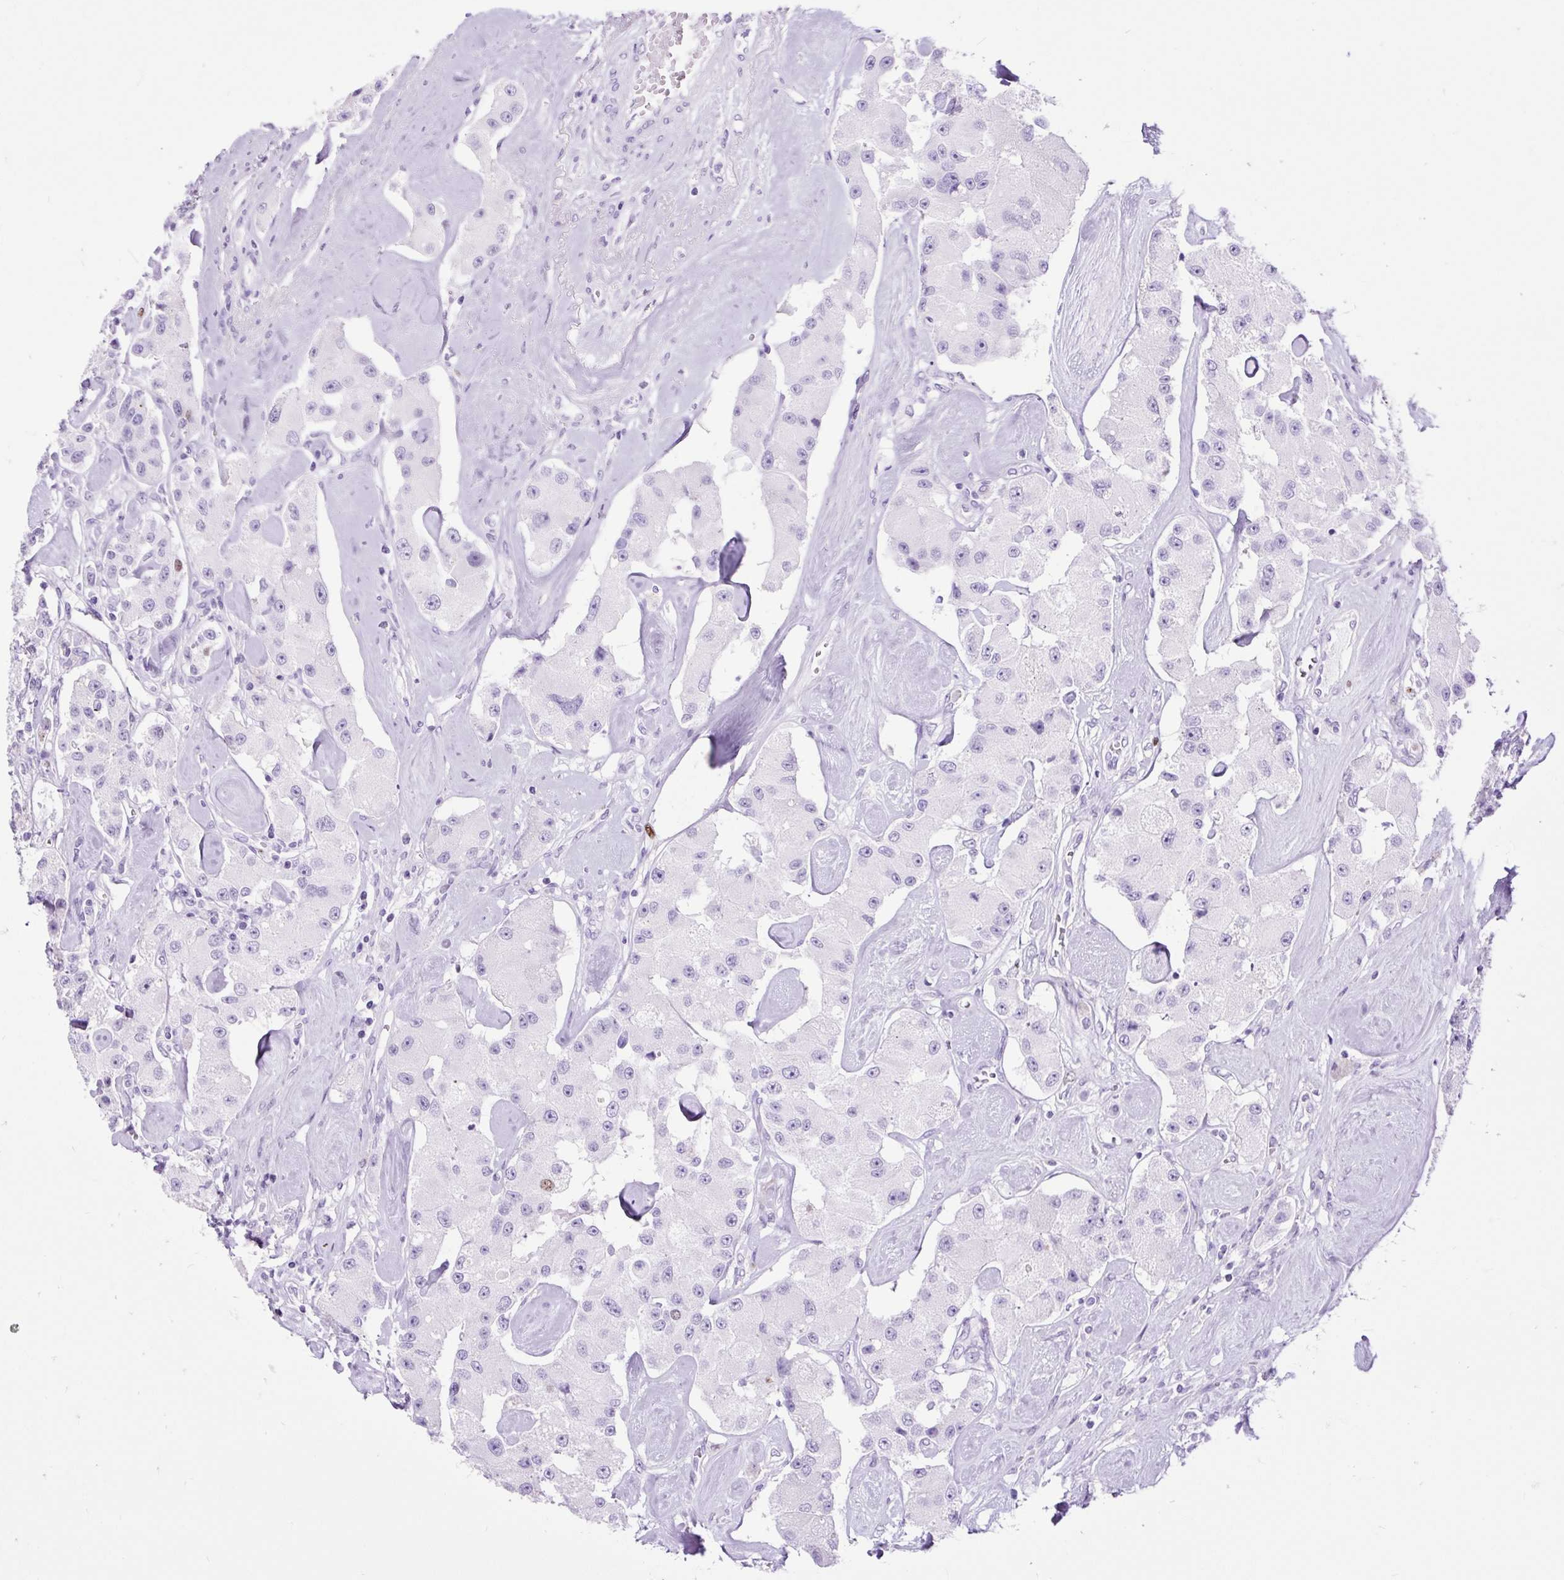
{"staining": {"intensity": "moderate", "quantity": "<25%", "location": "nuclear"}, "tissue": "carcinoid", "cell_type": "Tumor cells", "image_type": "cancer", "snomed": [{"axis": "morphology", "description": "Carcinoid, malignant, NOS"}, {"axis": "topography", "description": "Pancreas"}], "caption": "Immunohistochemical staining of human carcinoid demonstrates low levels of moderate nuclear expression in approximately <25% of tumor cells.", "gene": "RACGAP1", "patient": {"sex": "male", "age": 41}}